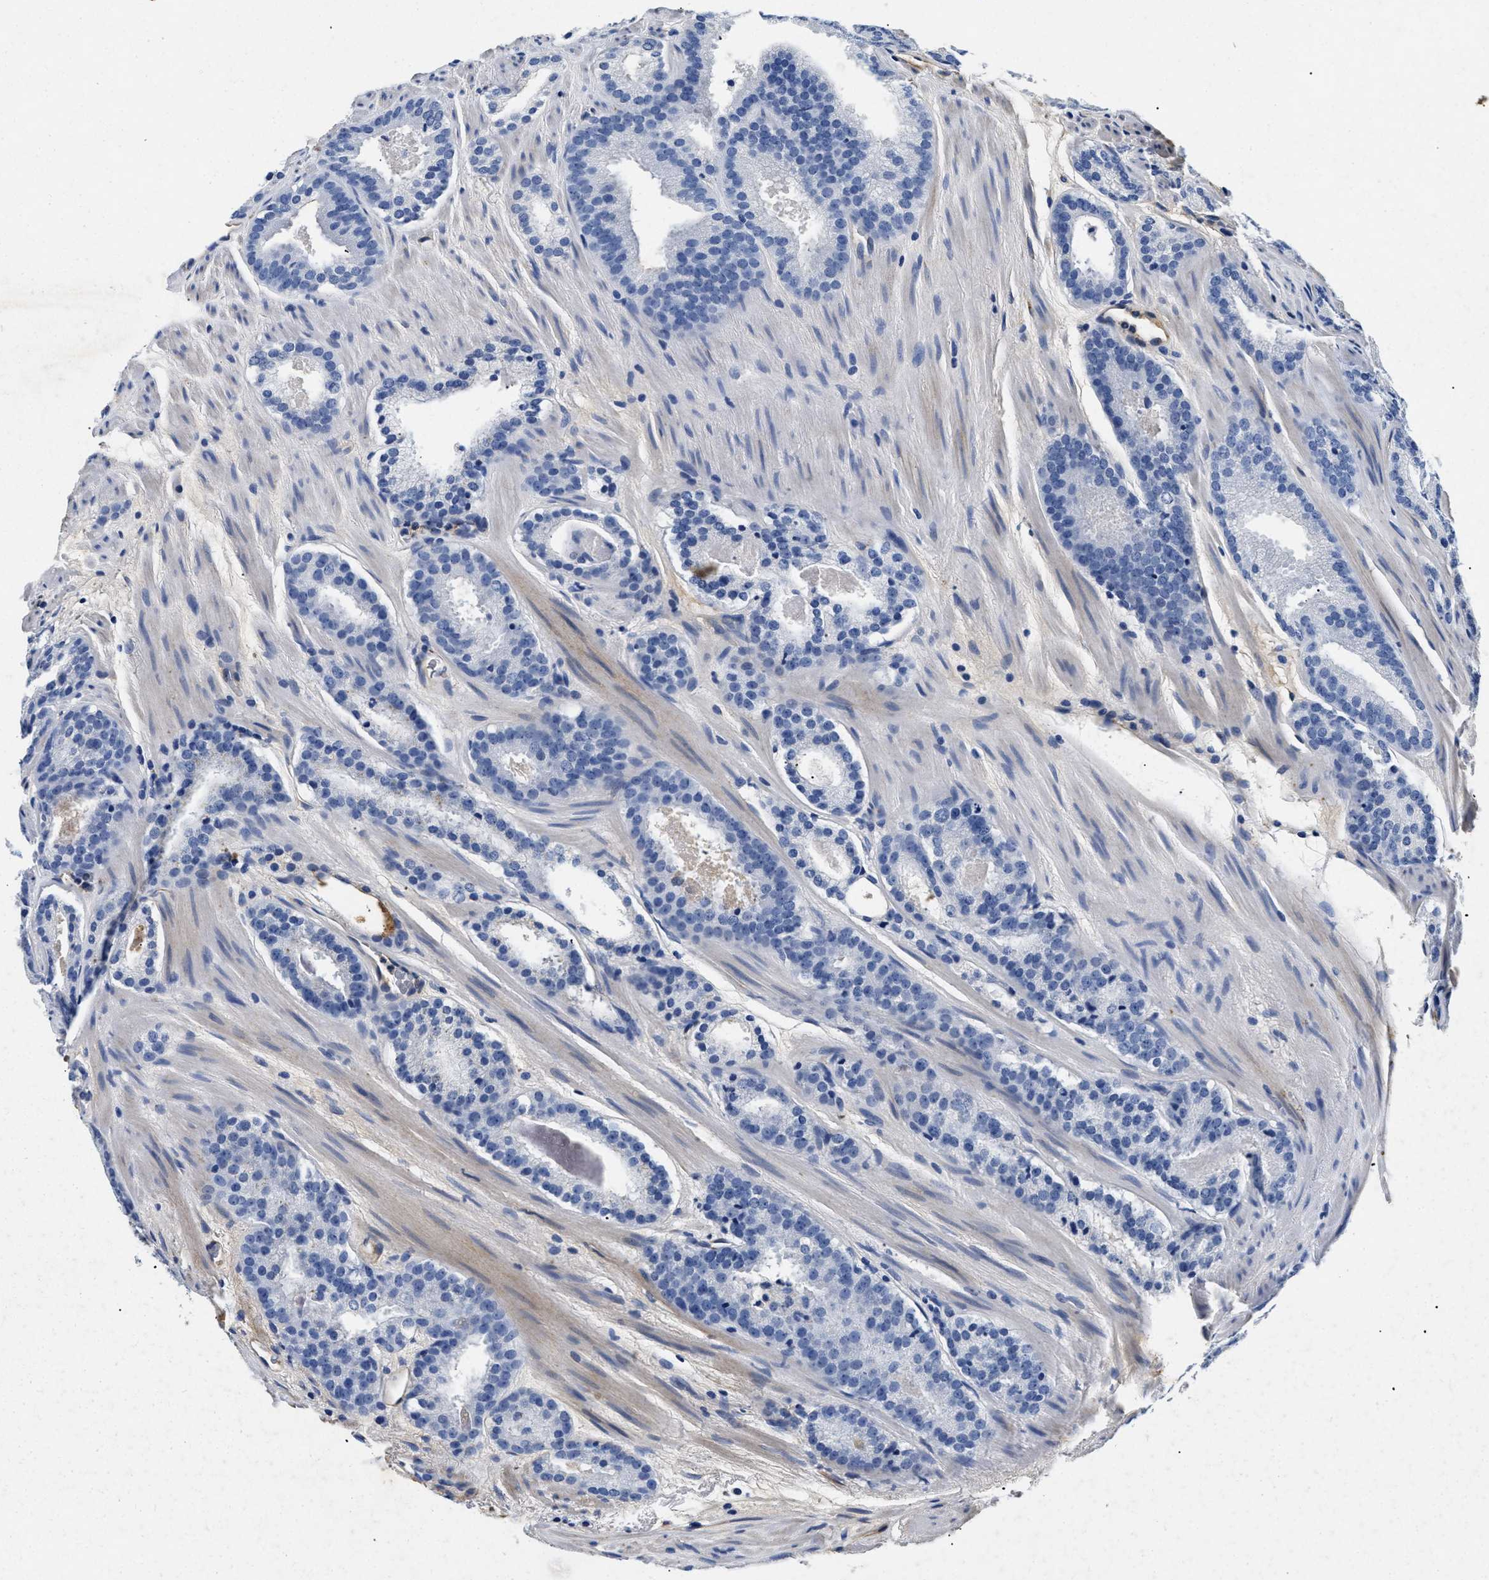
{"staining": {"intensity": "negative", "quantity": "none", "location": "none"}, "tissue": "prostate cancer", "cell_type": "Tumor cells", "image_type": "cancer", "snomed": [{"axis": "morphology", "description": "Adenocarcinoma, Low grade"}, {"axis": "topography", "description": "Prostate"}], "caption": "A histopathology image of human prostate low-grade adenocarcinoma is negative for staining in tumor cells. (DAB IHC with hematoxylin counter stain).", "gene": "LAMA3", "patient": {"sex": "male", "age": 69}}